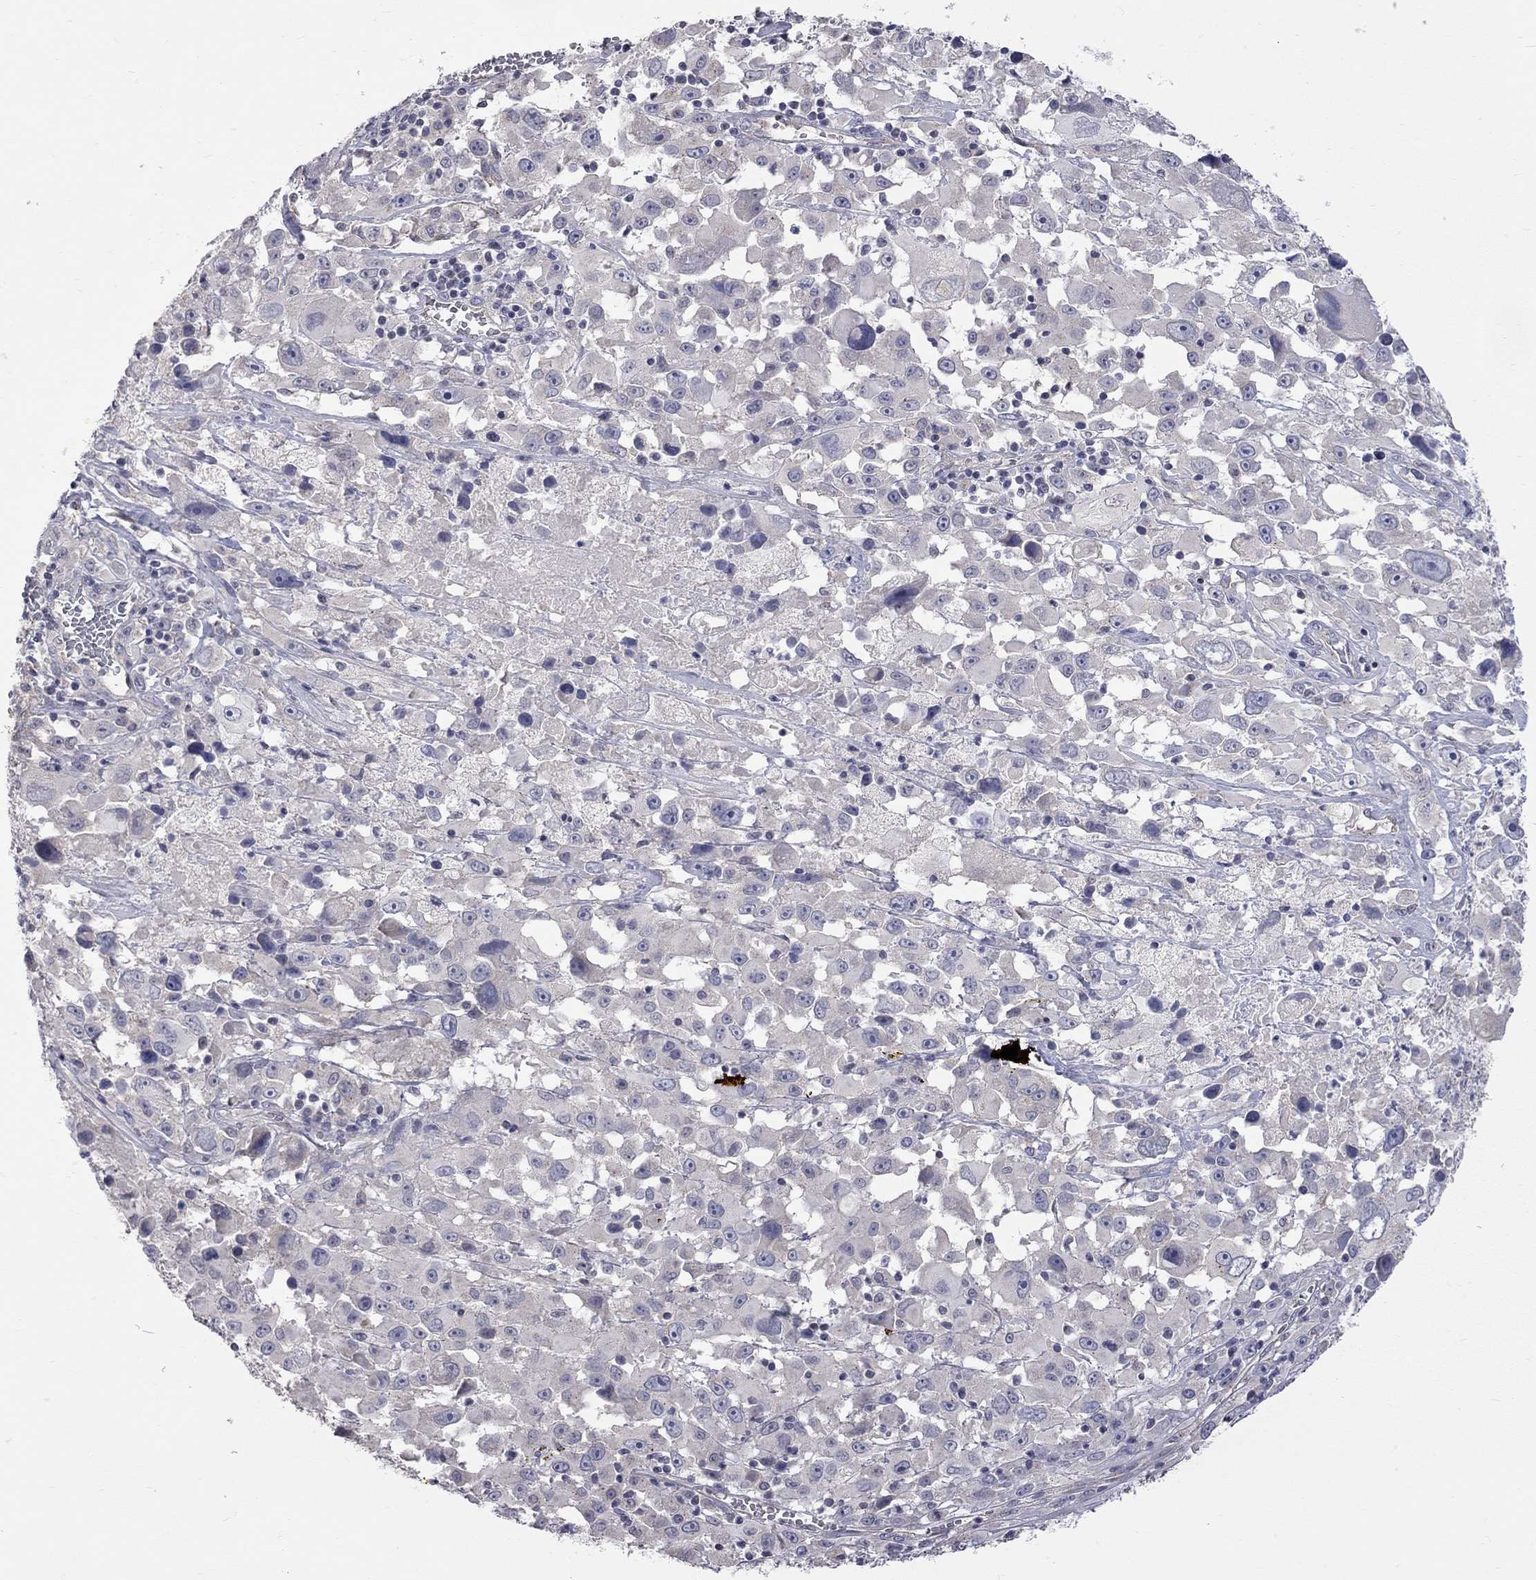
{"staining": {"intensity": "negative", "quantity": "none", "location": "none"}, "tissue": "melanoma", "cell_type": "Tumor cells", "image_type": "cancer", "snomed": [{"axis": "morphology", "description": "Malignant melanoma, Metastatic site"}, {"axis": "topography", "description": "Lymph node"}], "caption": "A high-resolution photomicrograph shows immunohistochemistry (IHC) staining of malignant melanoma (metastatic site), which demonstrates no significant staining in tumor cells. (DAB immunohistochemistry (IHC), high magnification).", "gene": "OPRK1", "patient": {"sex": "male", "age": 50}}